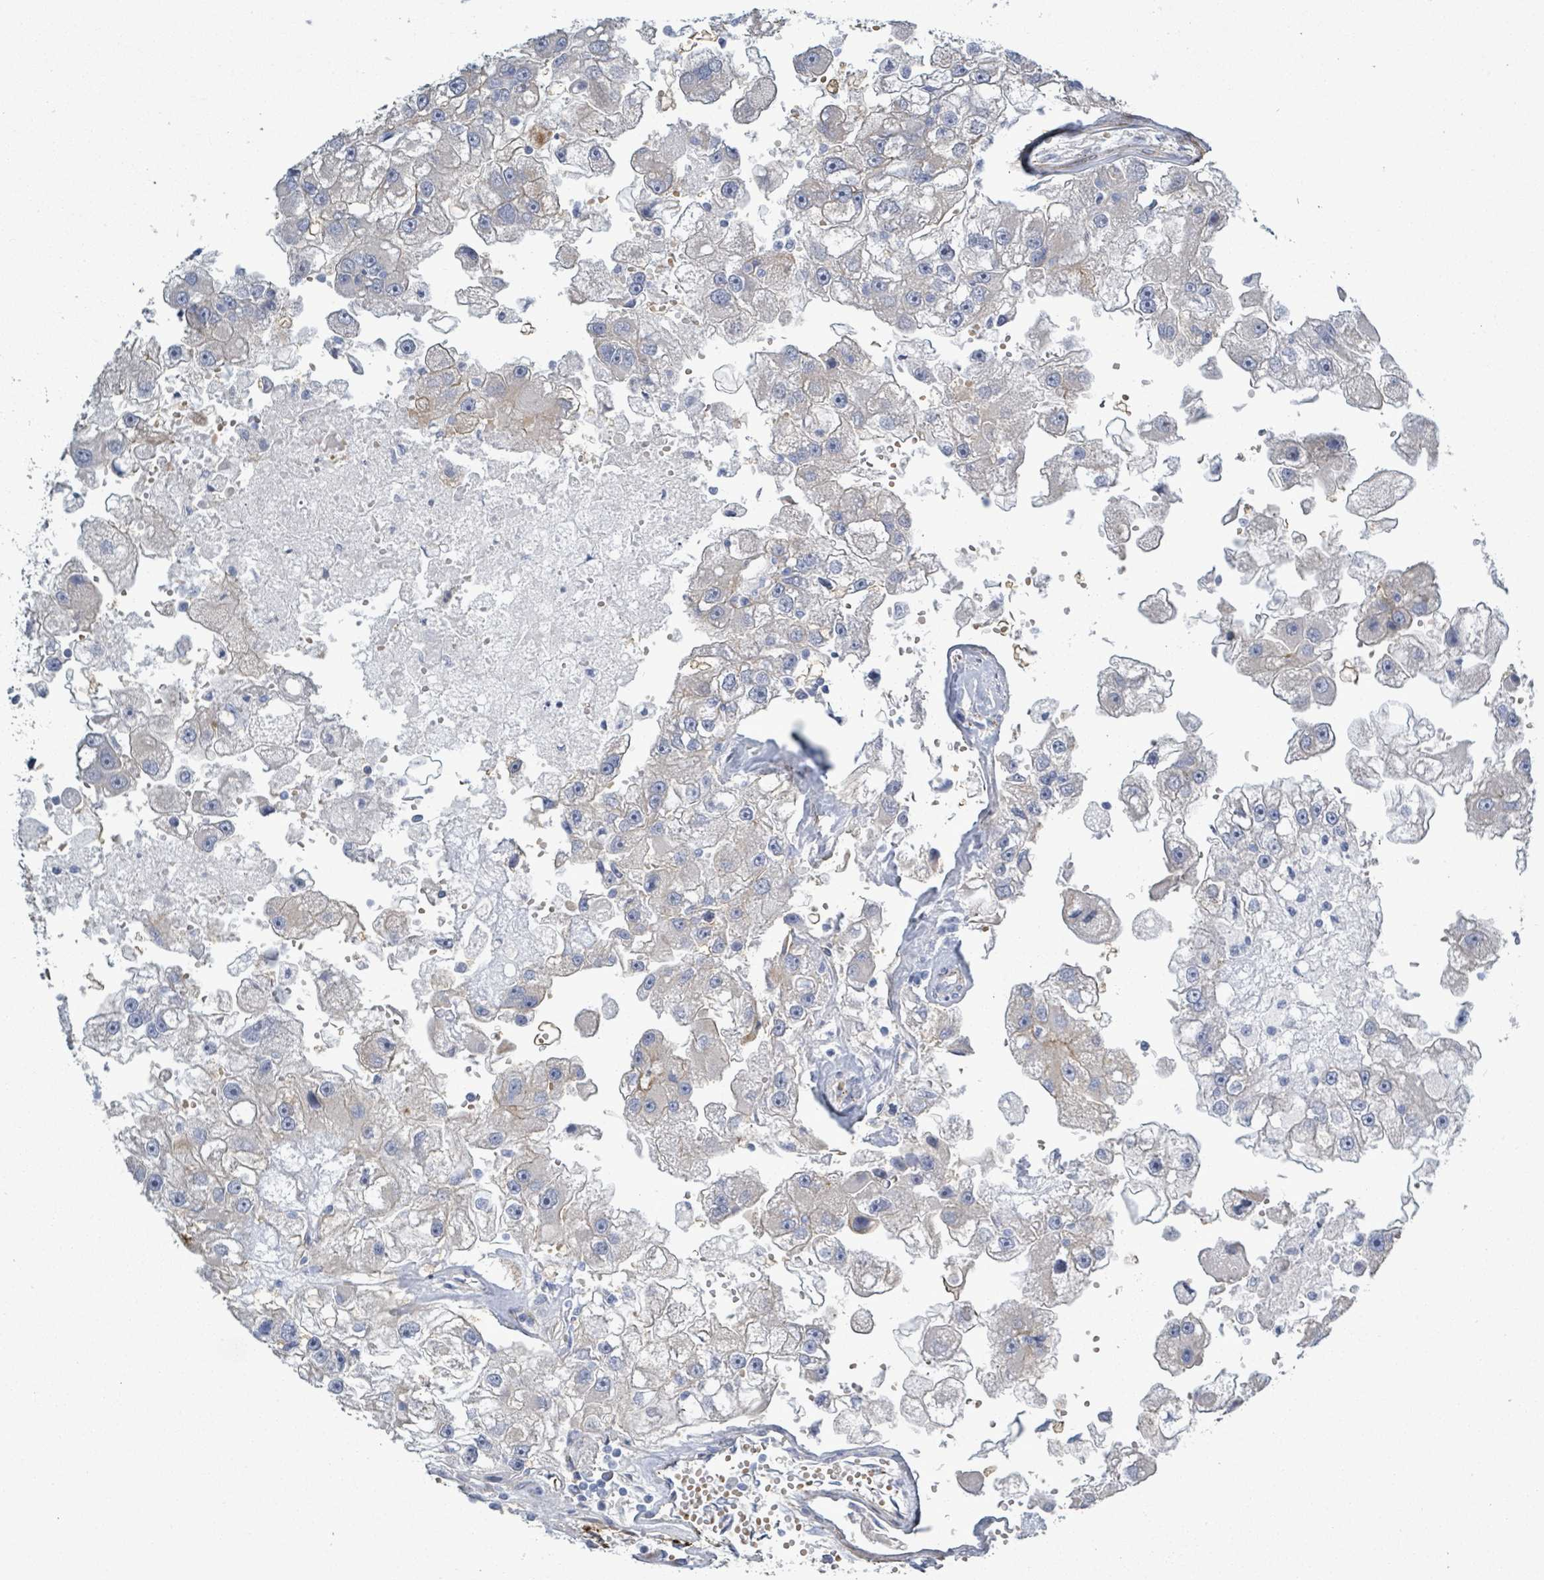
{"staining": {"intensity": "negative", "quantity": "none", "location": "none"}, "tissue": "renal cancer", "cell_type": "Tumor cells", "image_type": "cancer", "snomed": [{"axis": "morphology", "description": "Adenocarcinoma, NOS"}, {"axis": "topography", "description": "Kidney"}], "caption": "Tumor cells show no significant staining in renal cancer.", "gene": "DMRTC1B", "patient": {"sex": "male", "age": 63}}